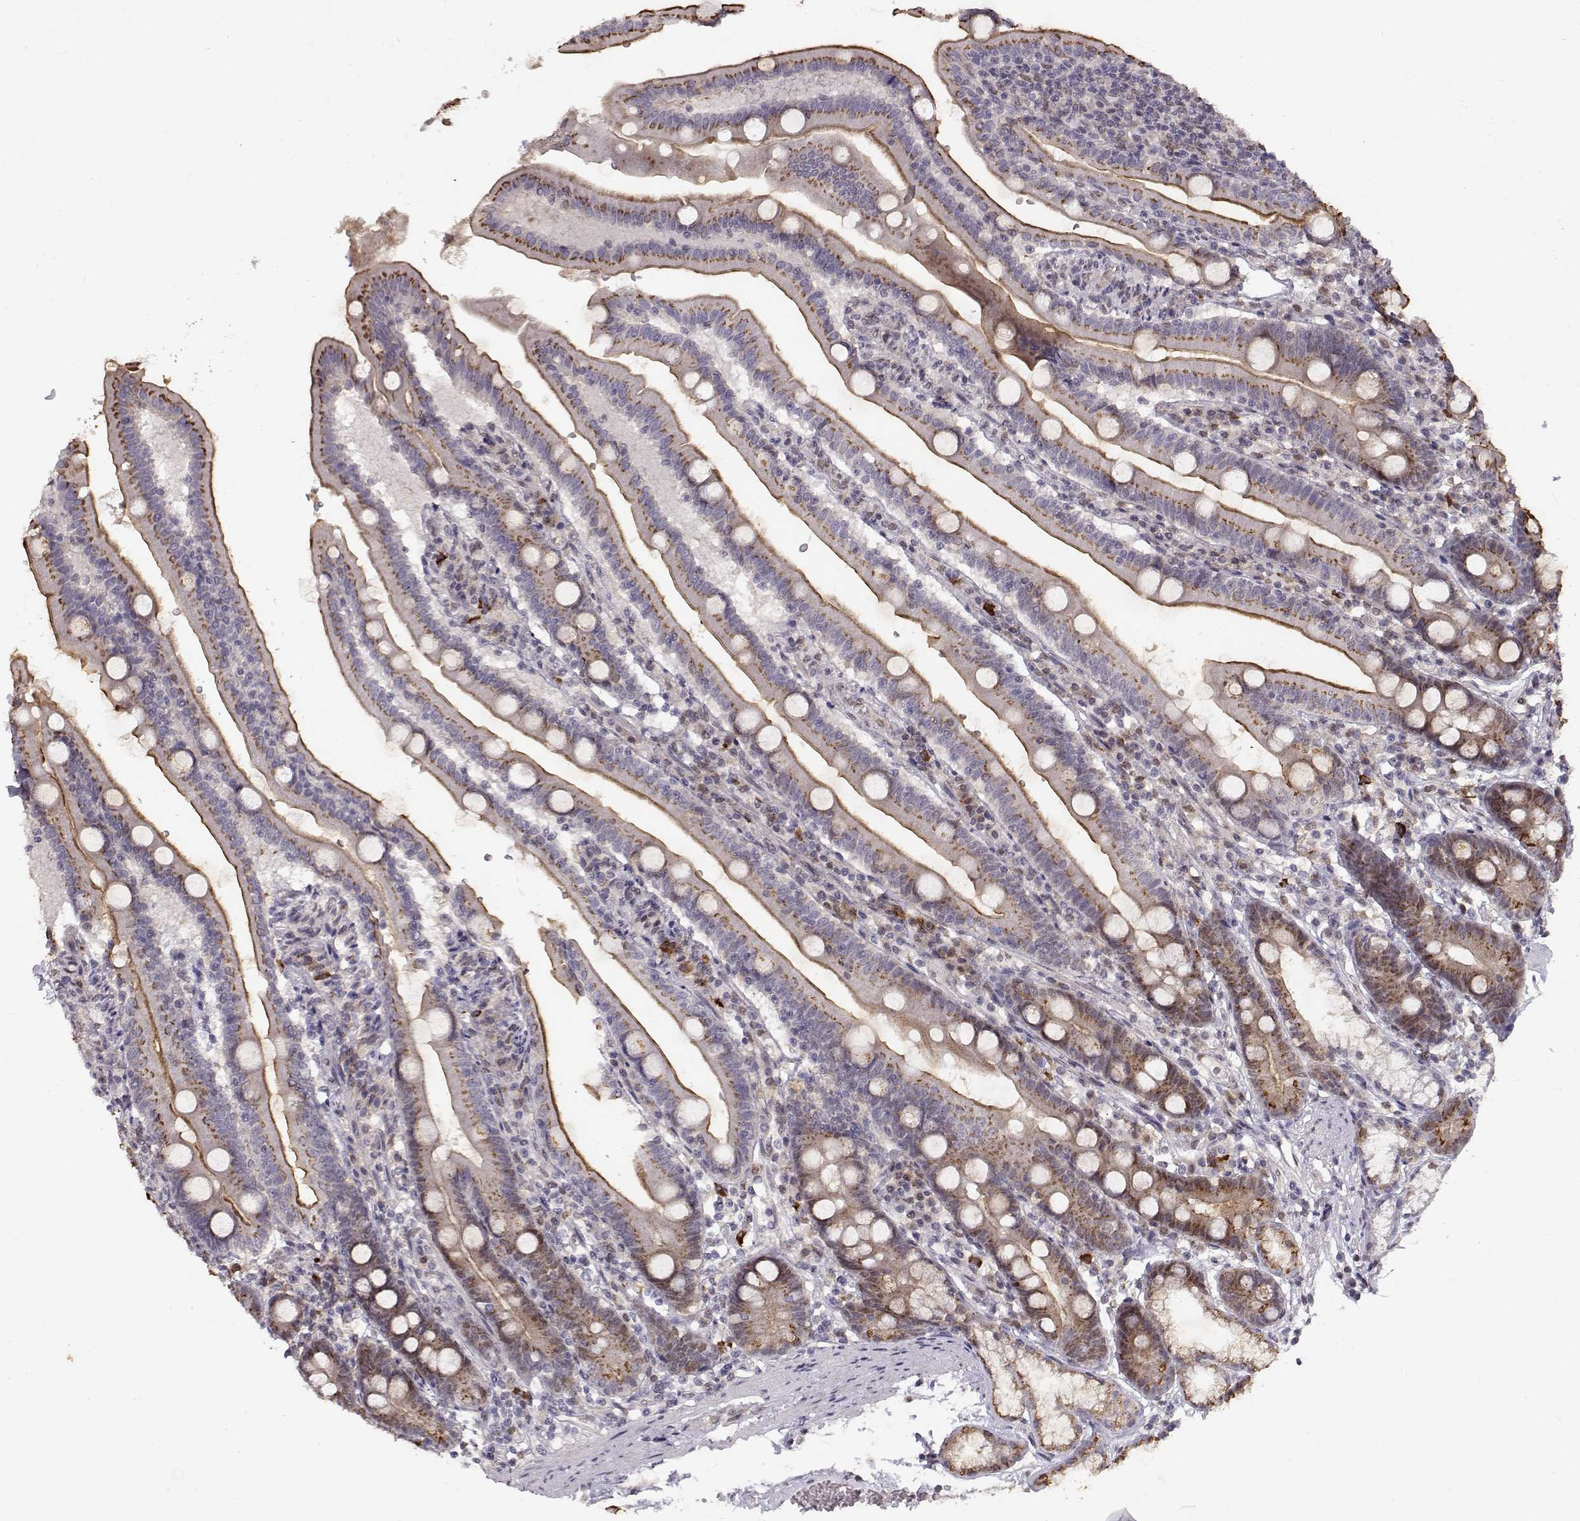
{"staining": {"intensity": "moderate", "quantity": "25%-75%", "location": "cytoplasmic/membranous,nuclear"}, "tissue": "duodenum", "cell_type": "Glandular cells", "image_type": "normal", "snomed": [{"axis": "morphology", "description": "Normal tissue, NOS"}, {"axis": "topography", "description": "Duodenum"}], "caption": "Moderate cytoplasmic/membranous,nuclear expression is present in approximately 25%-75% of glandular cells in unremarkable duodenum. (DAB IHC with brightfield microscopy, high magnification).", "gene": "CDK4", "patient": {"sex": "female", "age": 67}}